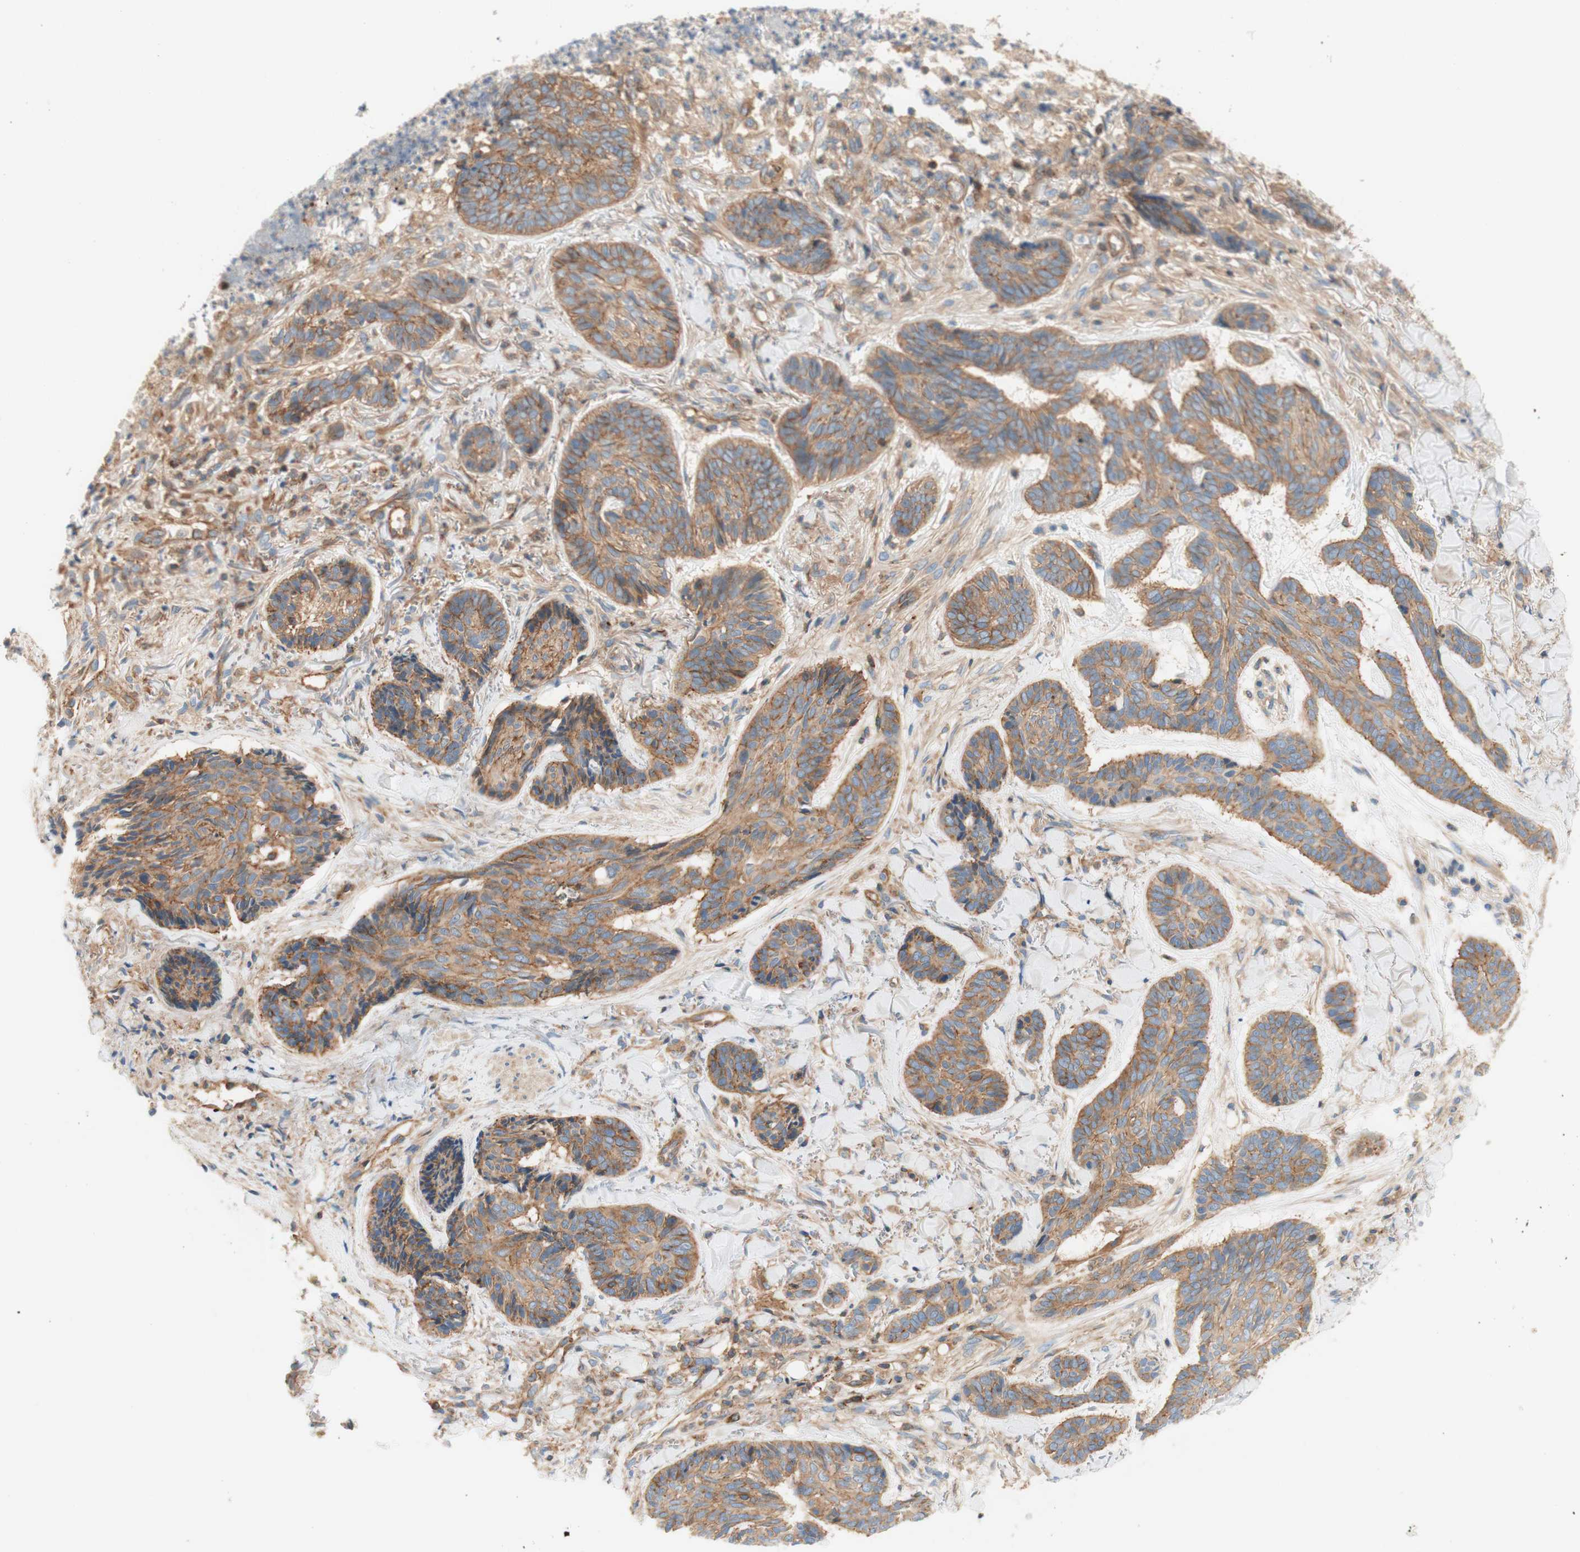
{"staining": {"intensity": "moderate", "quantity": ">75%", "location": "cytoplasmic/membranous"}, "tissue": "skin cancer", "cell_type": "Tumor cells", "image_type": "cancer", "snomed": [{"axis": "morphology", "description": "Basal cell carcinoma"}, {"axis": "topography", "description": "Skin"}], "caption": "High-magnification brightfield microscopy of skin cancer (basal cell carcinoma) stained with DAB (3,3'-diaminobenzidine) (brown) and counterstained with hematoxylin (blue). tumor cells exhibit moderate cytoplasmic/membranous staining is present in approximately>75% of cells. Immunohistochemistry stains the protein of interest in brown and the nuclei are stained blue.", "gene": "VPS26A", "patient": {"sex": "male", "age": 43}}